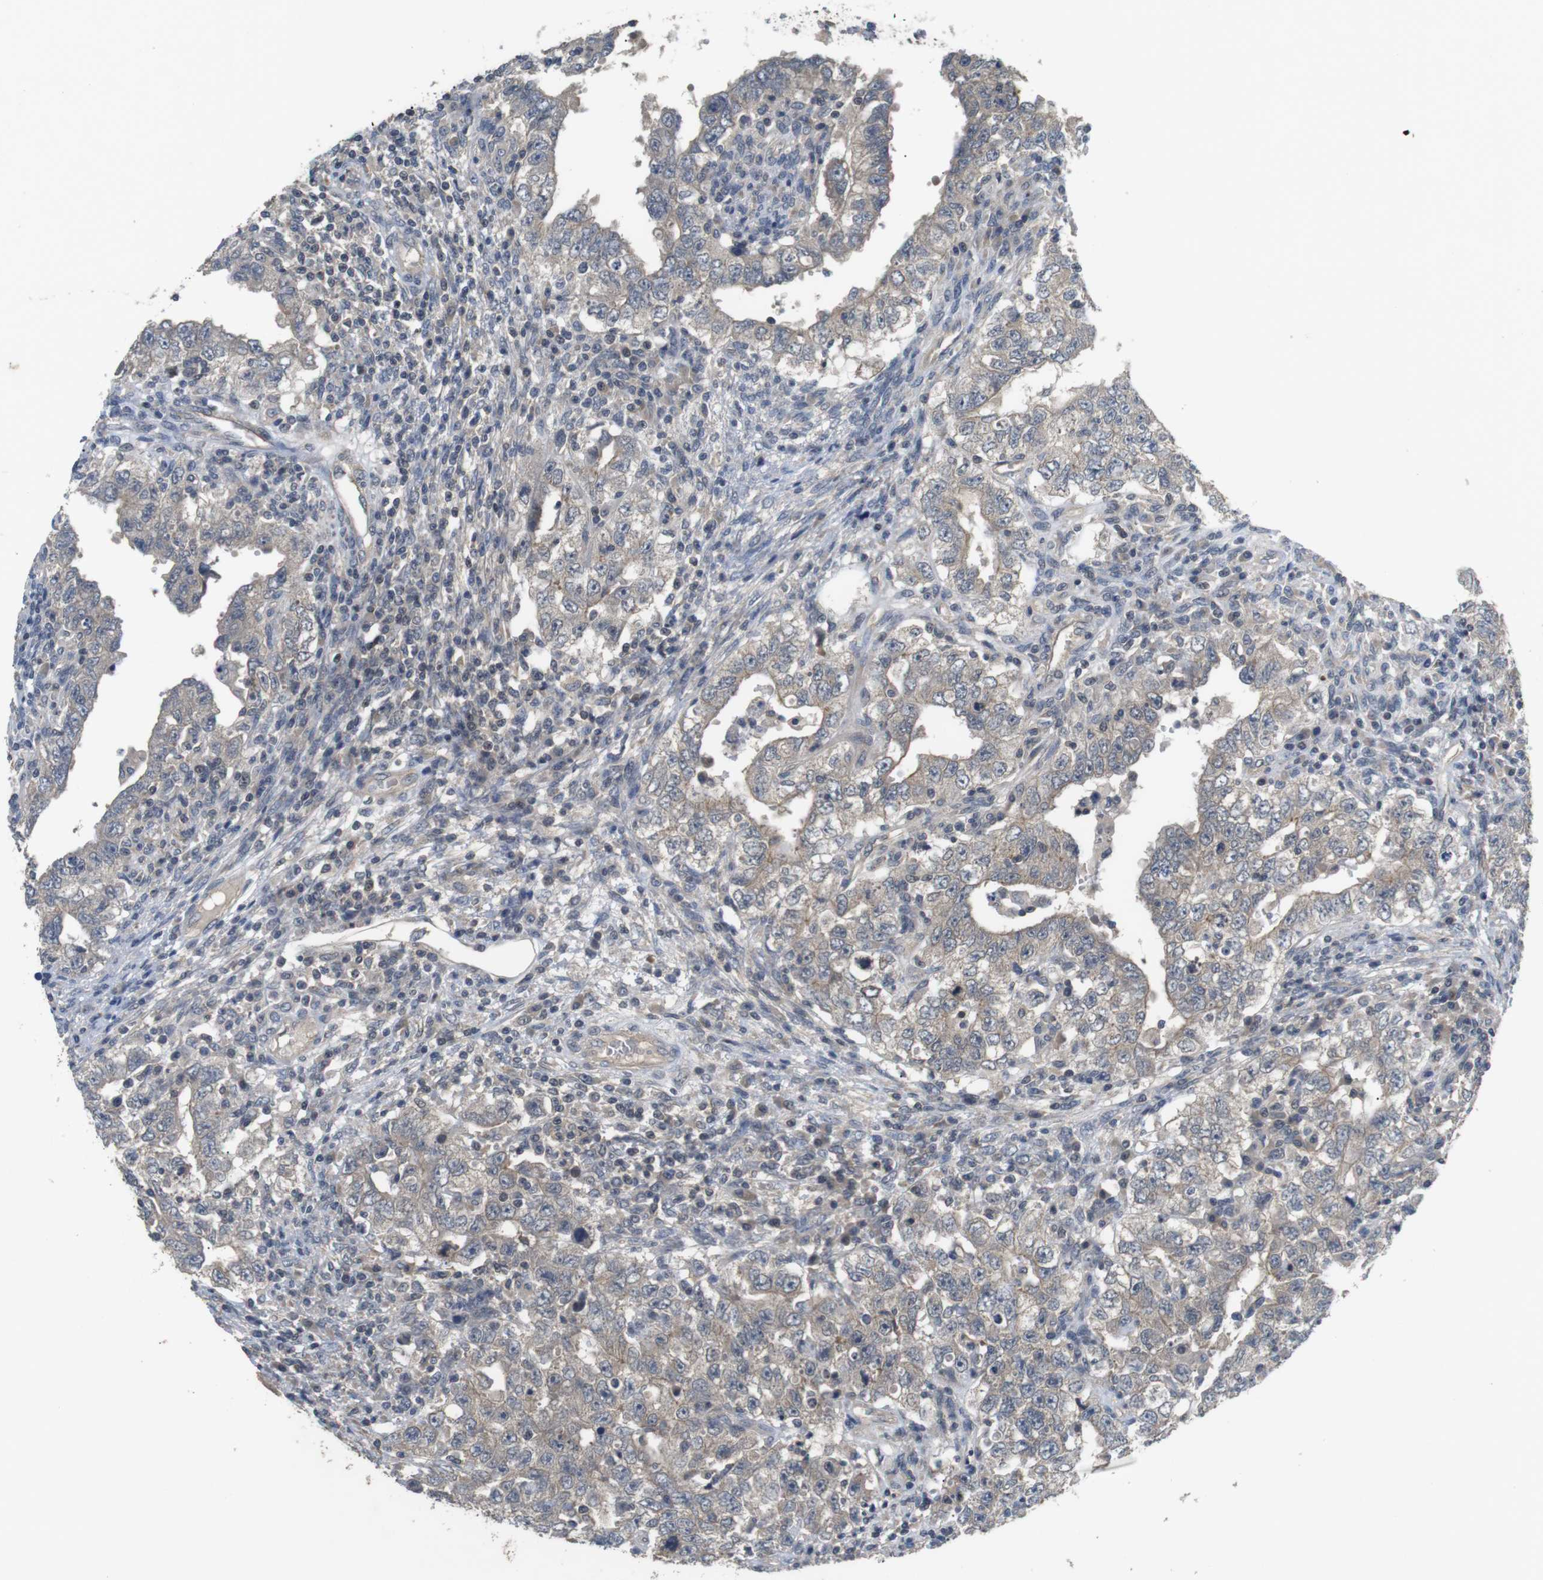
{"staining": {"intensity": "negative", "quantity": "none", "location": "none"}, "tissue": "testis cancer", "cell_type": "Tumor cells", "image_type": "cancer", "snomed": [{"axis": "morphology", "description": "Carcinoma, Embryonal, NOS"}, {"axis": "topography", "description": "Testis"}], "caption": "IHC histopathology image of testis cancer (embryonal carcinoma) stained for a protein (brown), which exhibits no expression in tumor cells. (DAB immunohistochemistry (IHC), high magnification).", "gene": "ADGRL3", "patient": {"sex": "male", "age": 26}}